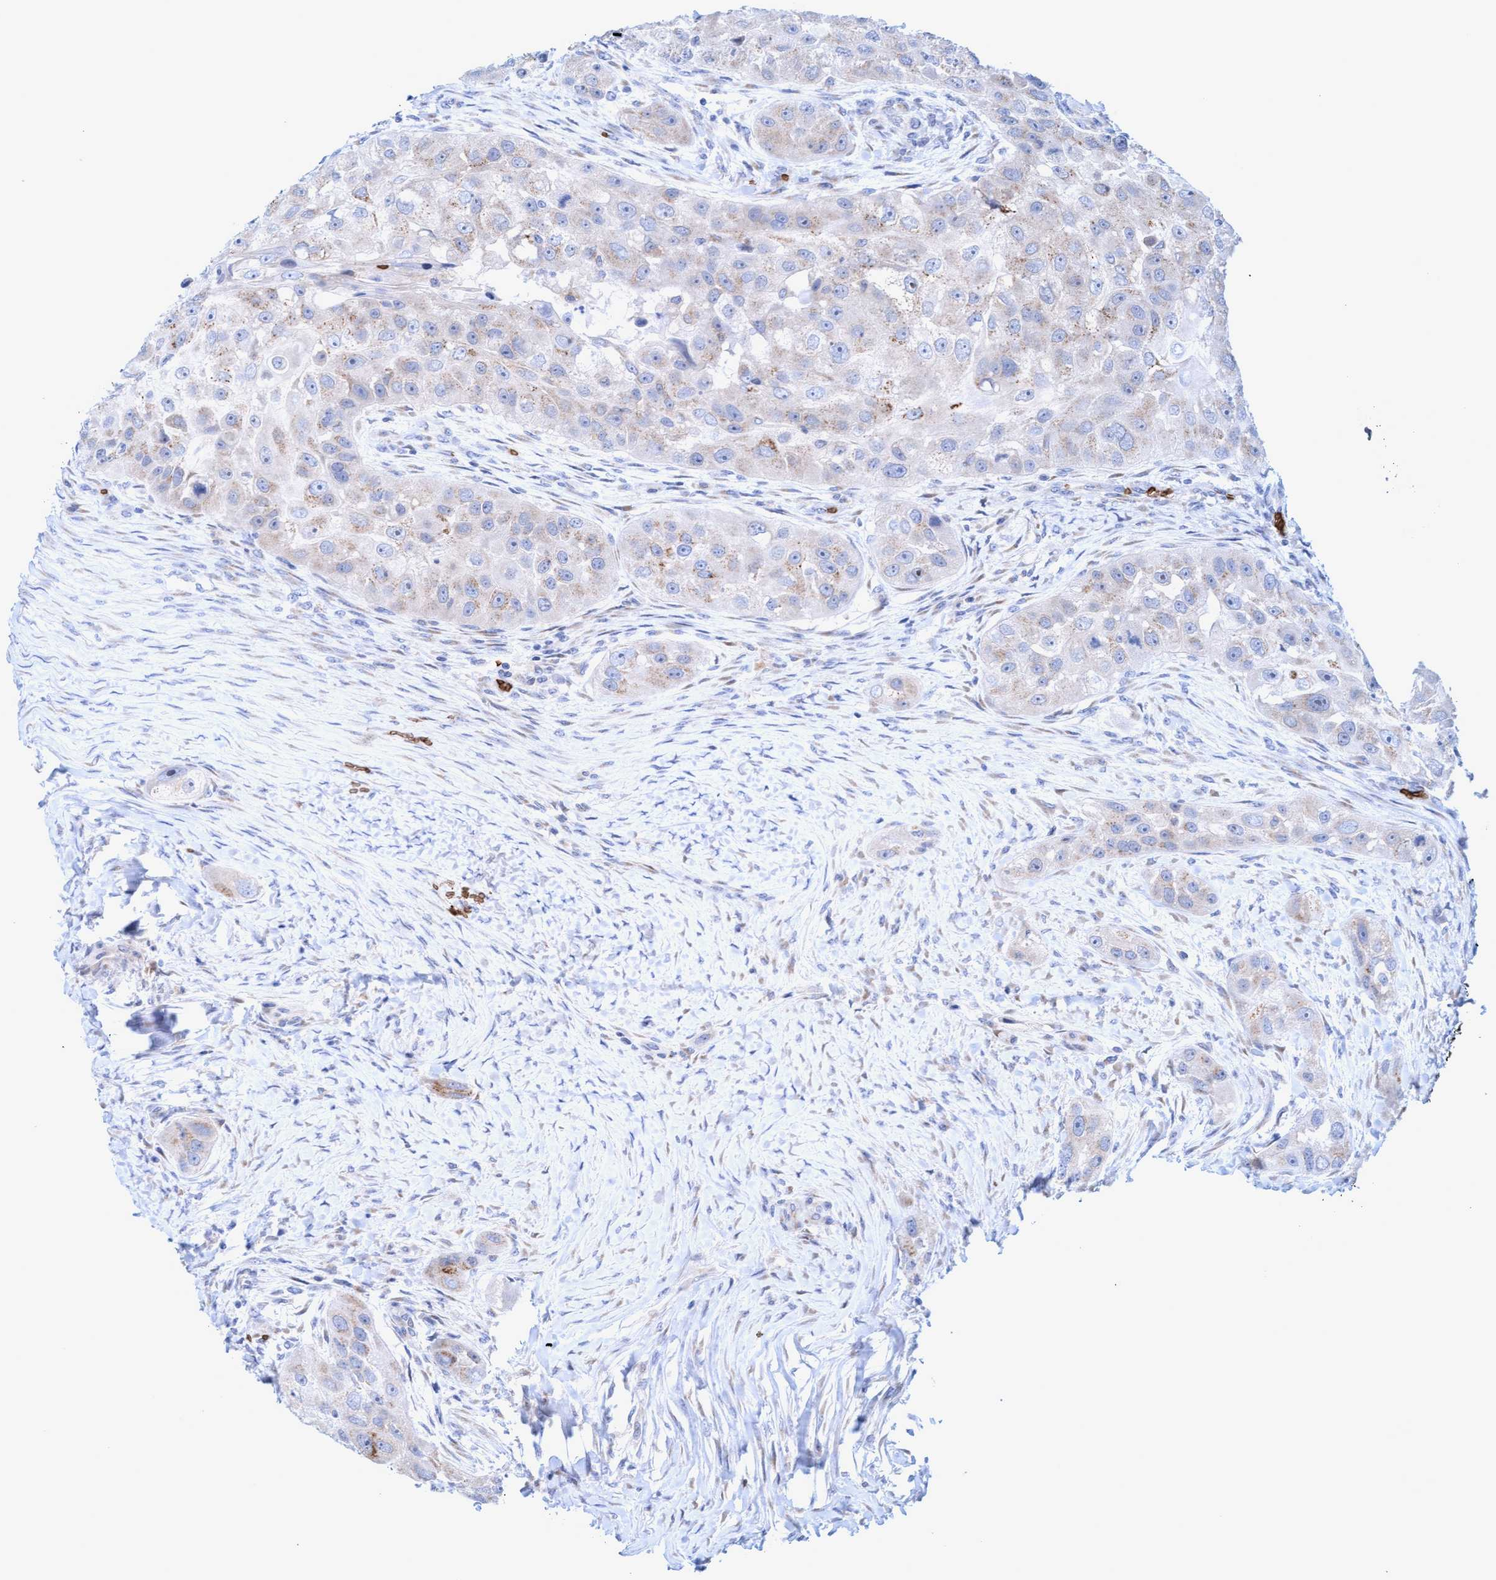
{"staining": {"intensity": "weak", "quantity": "<25%", "location": "cytoplasmic/membranous"}, "tissue": "head and neck cancer", "cell_type": "Tumor cells", "image_type": "cancer", "snomed": [{"axis": "morphology", "description": "Normal tissue, NOS"}, {"axis": "morphology", "description": "Squamous cell carcinoma, NOS"}, {"axis": "topography", "description": "Skeletal muscle"}, {"axis": "topography", "description": "Head-Neck"}], "caption": "An immunohistochemistry micrograph of head and neck cancer (squamous cell carcinoma) is shown. There is no staining in tumor cells of head and neck cancer (squamous cell carcinoma).", "gene": "SPEM2", "patient": {"sex": "male", "age": 51}}